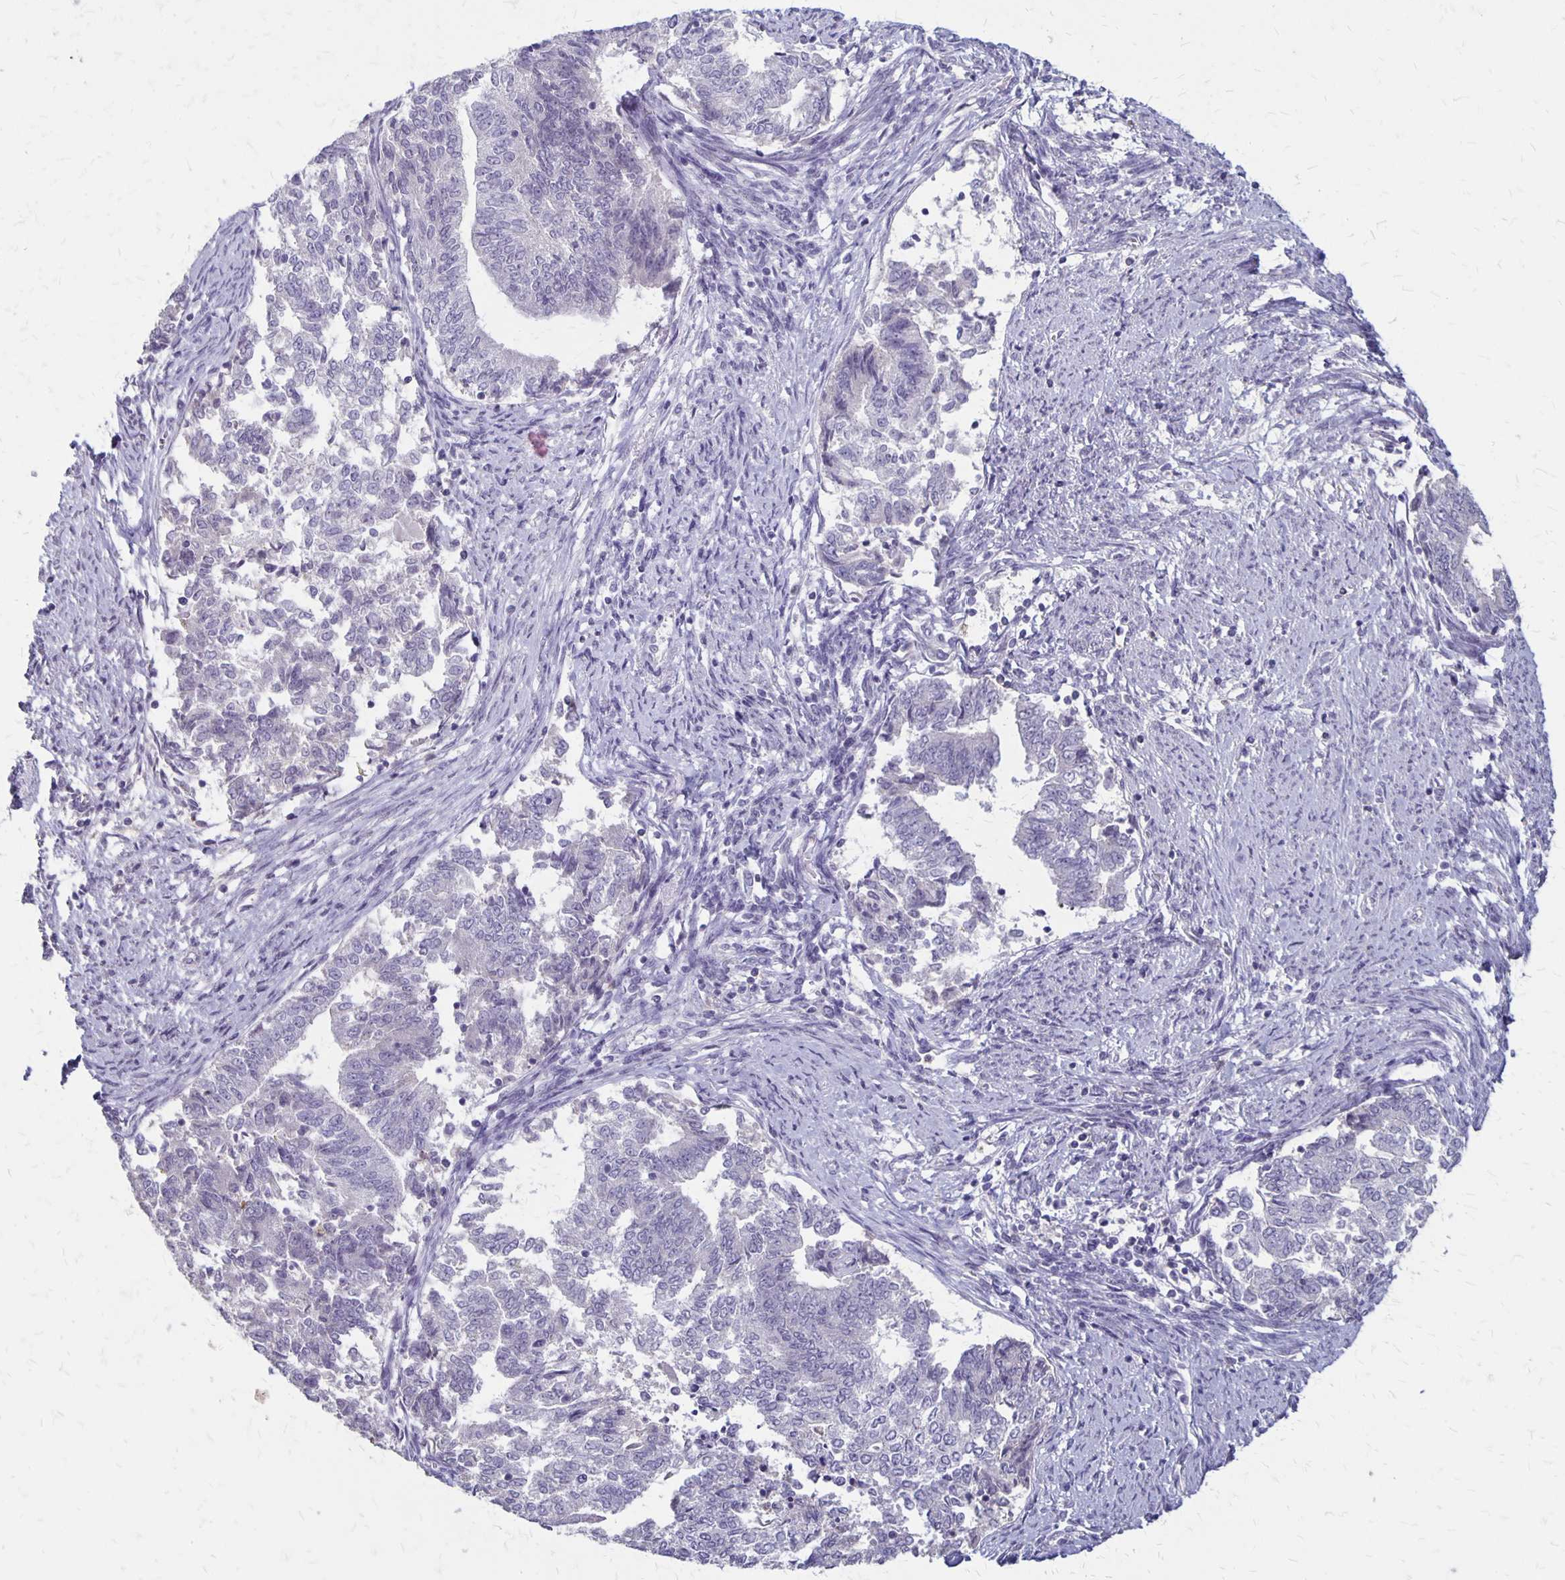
{"staining": {"intensity": "negative", "quantity": "none", "location": "none"}, "tissue": "endometrial cancer", "cell_type": "Tumor cells", "image_type": "cancer", "snomed": [{"axis": "morphology", "description": "Adenocarcinoma, NOS"}, {"axis": "topography", "description": "Endometrium"}], "caption": "Immunohistochemistry image of endometrial cancer stained for a protein (brown), which demonstrates no positivity in tumor cells.", "gene": "SEPTIN5", "patient": {"sex": "female", "age": 65}}